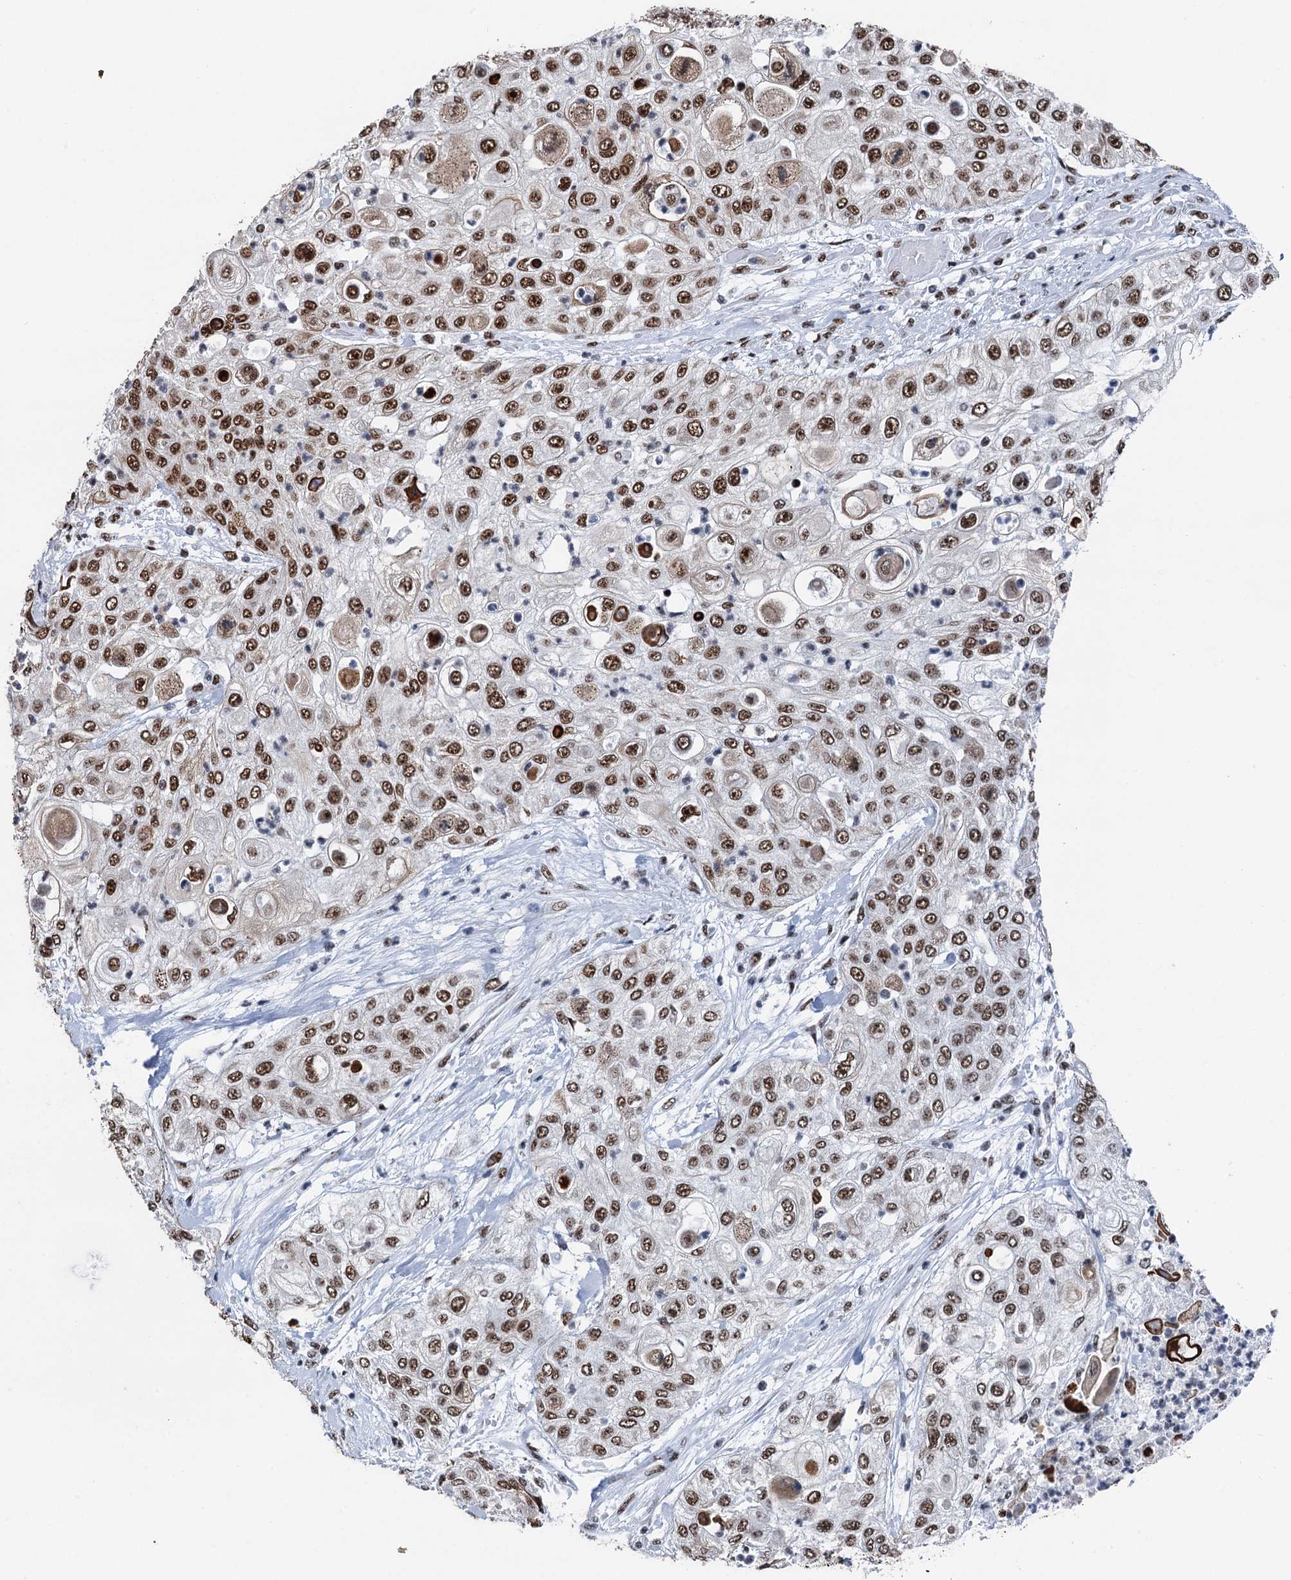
{"staining": {"intensity": "moderate", "quantity": ">75%", "location": "nuclear"}, "tissue": "urothelial cancer", "cell_type": "Tumor cells", "image_type": "cancer", "snomed": [{"axis": "morphology", "description": "Urothelial carcinoma, High grade"}, {"axis": "topography", "description": "Urinary bladder"}], "caption": "About >75% of tumor cells in urothelial carcinoma (high-grade) demonstrate moderate nuclear protein expression as visualized by brown immunohistochemical staining.", "gene": "DDX23", "patient": {"sex": "female", "age": 79}}